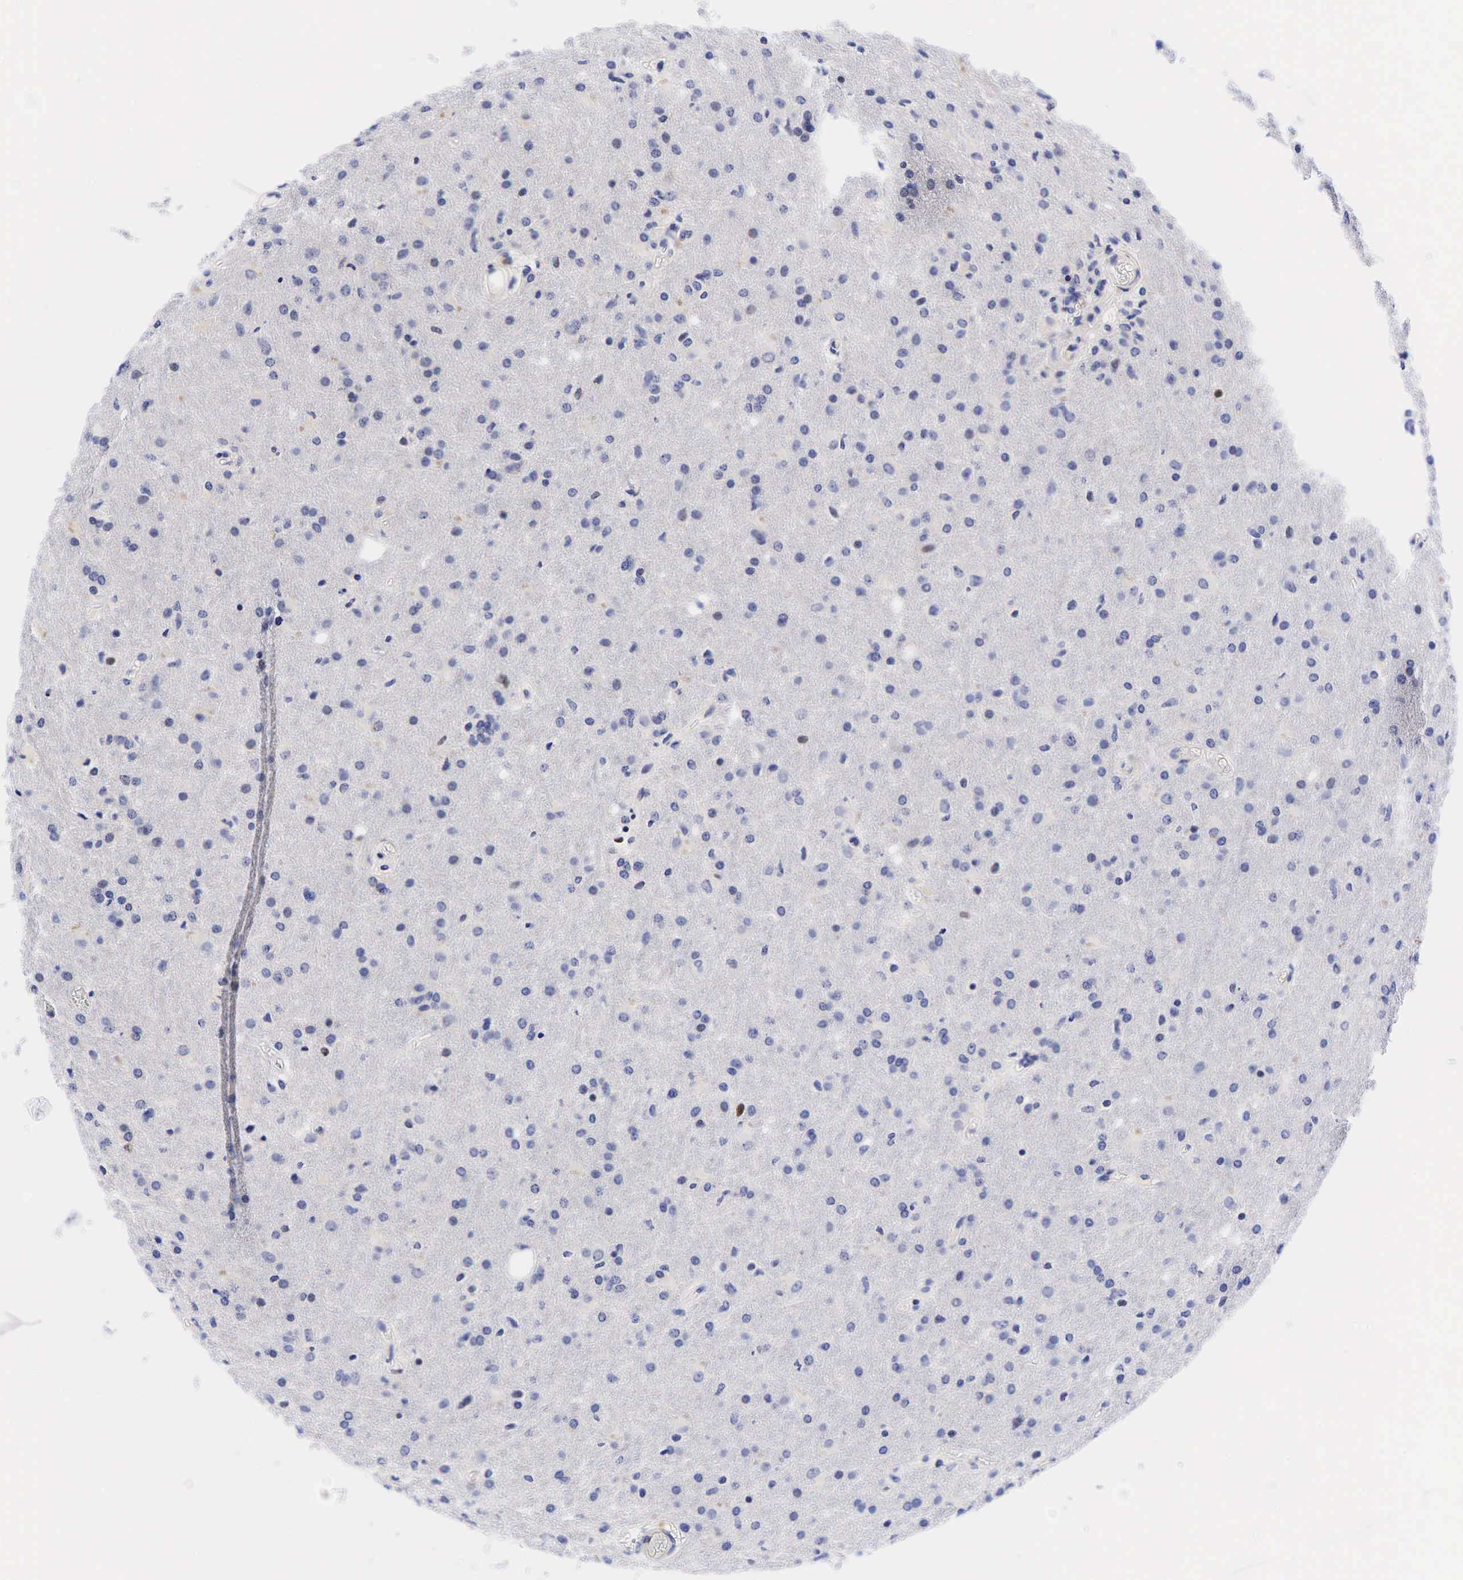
{"staining": {"intensity": "negative", "quantity": "none", "location": "none"}, "tissue": "glioma", "cell_type": "Tumor cells", "image_type": "cancer", "snomed": [{"axis": "morphology", "description": "Glioma, malignant, High grade"}, {"axis": "topography", "description": "Brain"}], "caption": "This is a micrograph of immunohistochemistry (IHC) staining of glioma, which shows no staining in tumor cells.", "gene": "CCND1", "patient": {"sex": "male", "age": 68}}